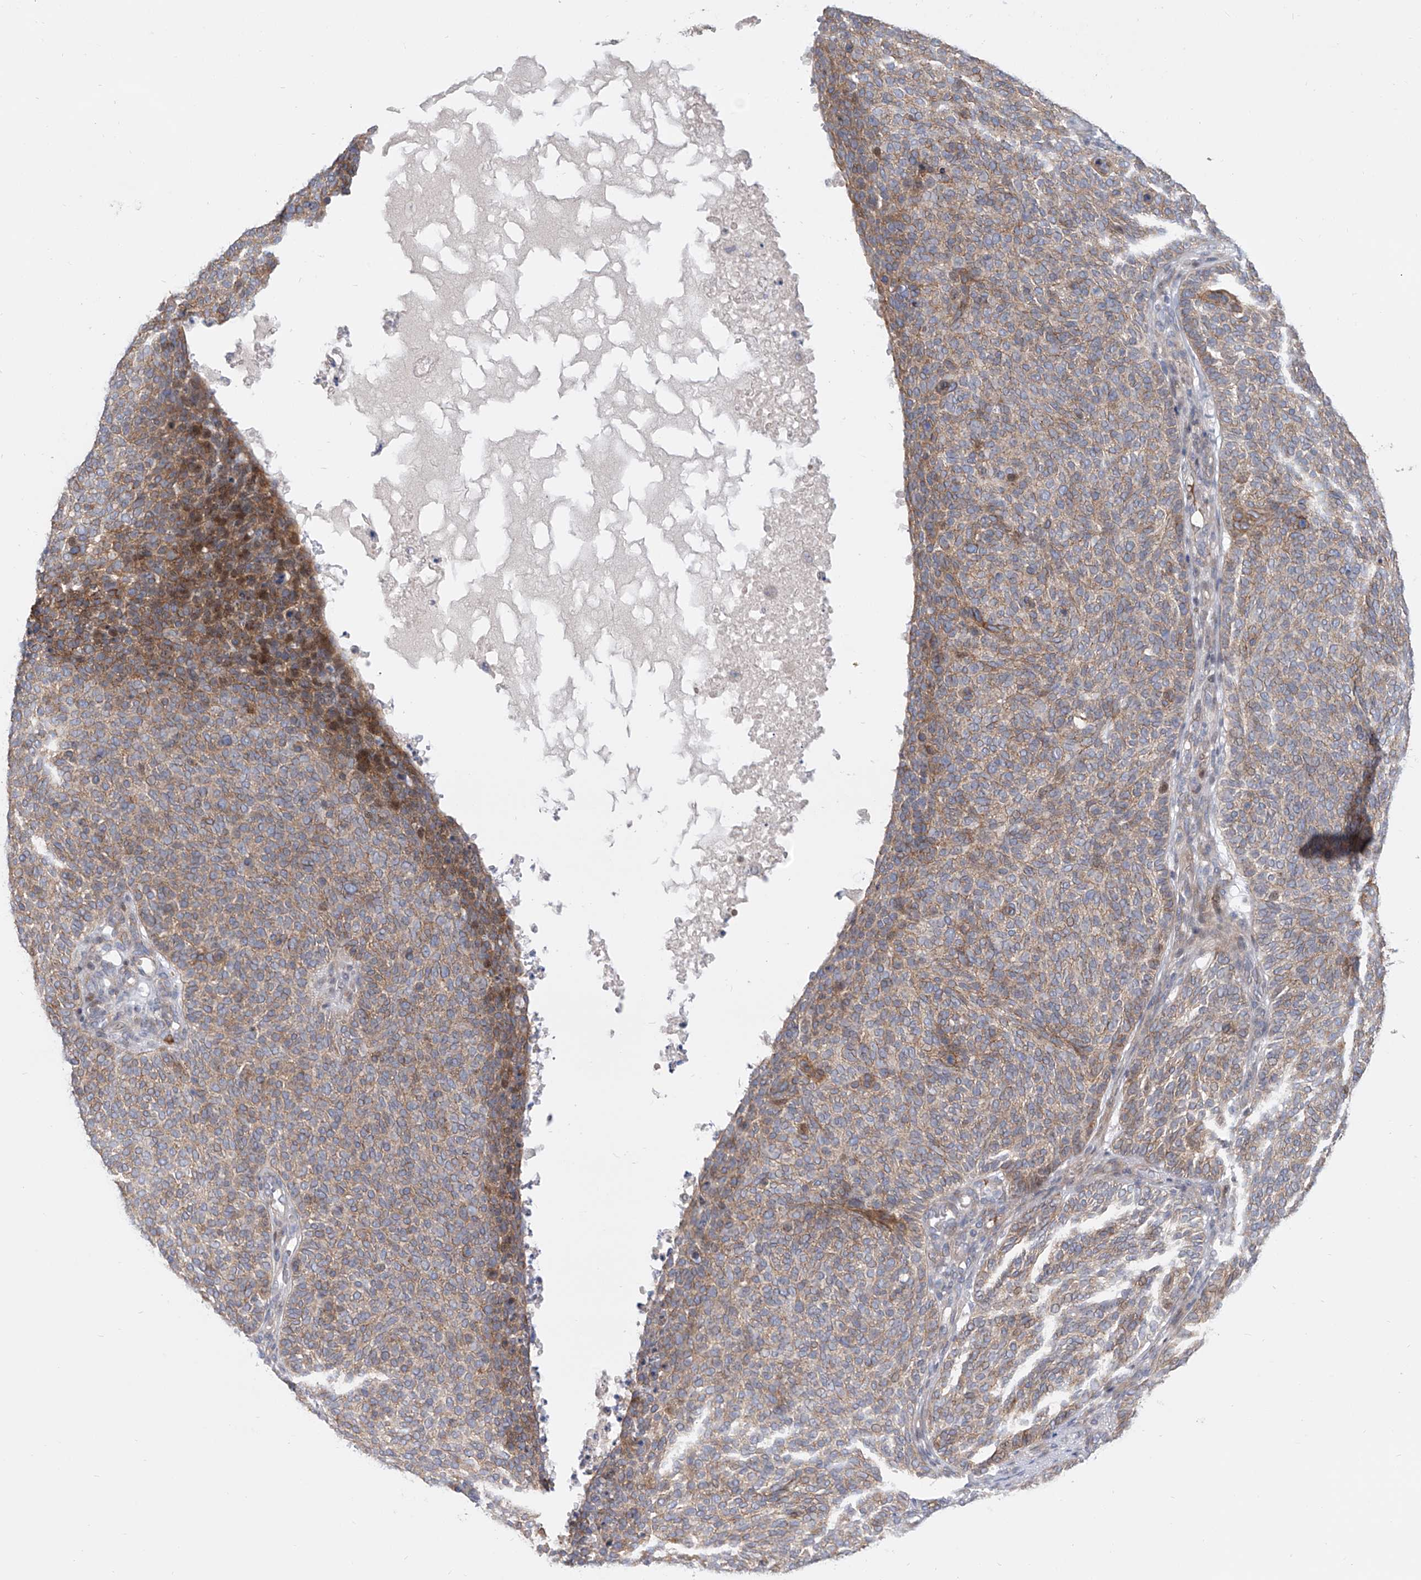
{"staining": {"intensity": "moderate", "quantity": ">75%", "location": "cytoplasmic/membranous"}, "tissue": "skin cancer", "cell_type": "Tumor cells", "image_type": "cancer", "snomed": [{"axis": "morphology", "description": "Squamous cell carcinoma, NOS"}, {"axis": "topography", "description": "Skin"}], "caption": "Moderate cytoplasmic/membranous positivity is seen in about >75% of tumor cells in squamous cell carcinoma (skin).", "gene": "LRRC1", "patient": {"sex": "female", "age": 90}}